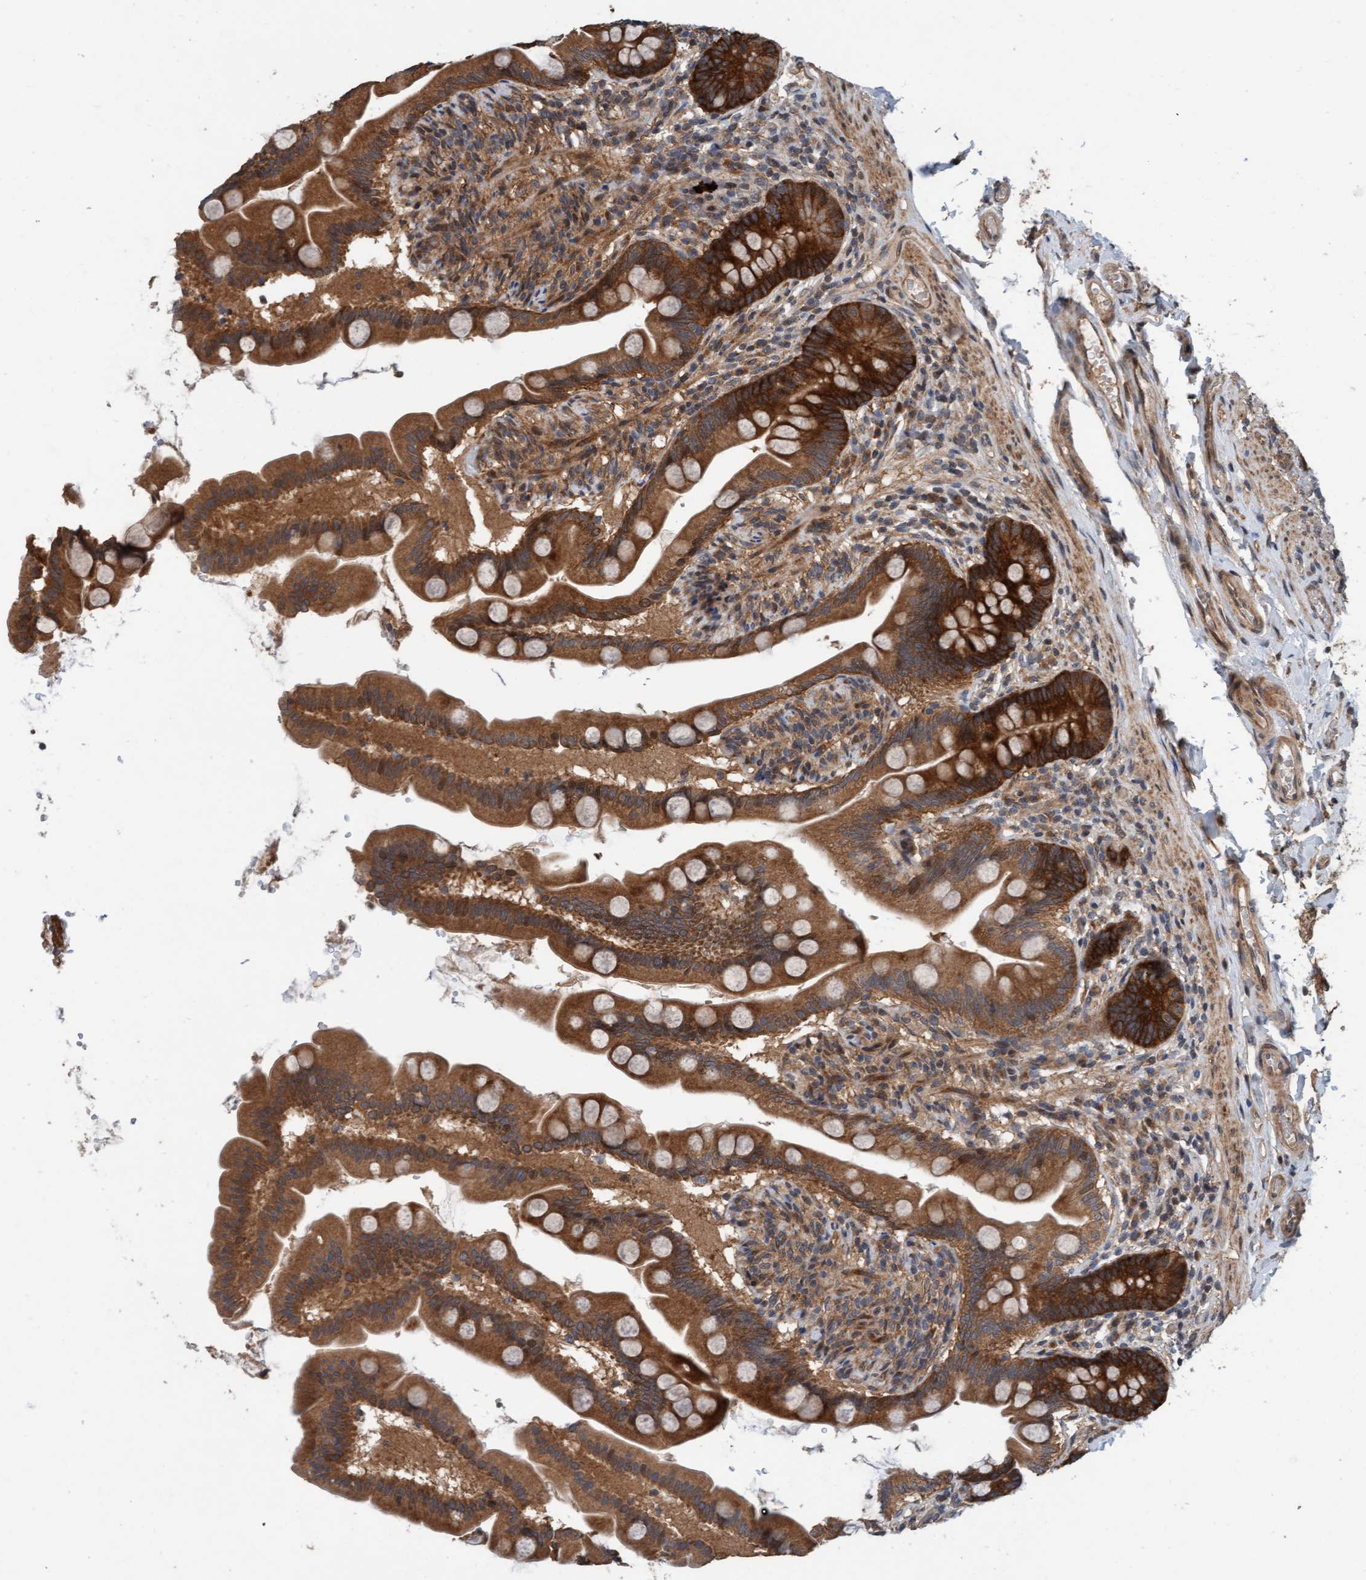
{"staining": {"intensity": "strong", "quantity": ">75%", "location": "cytoplasmic/membranous"}, "tissue": "small intestine", "cell_type": "Glandular cells", "image_type": "normal", "snomed": [{"axis": "morphology", "description": "Normal tissue, NOS"}, {"axis": "topography", "description": "Small intestine"}], "caption": "This is a histology image of immunohistochemistry staining of normal small intestine, which shows strong expression in the cytoplasmic/membranous of glandular cells.", "gene": "MLXIP", "patient": {"sex": "female", "age": 56}}